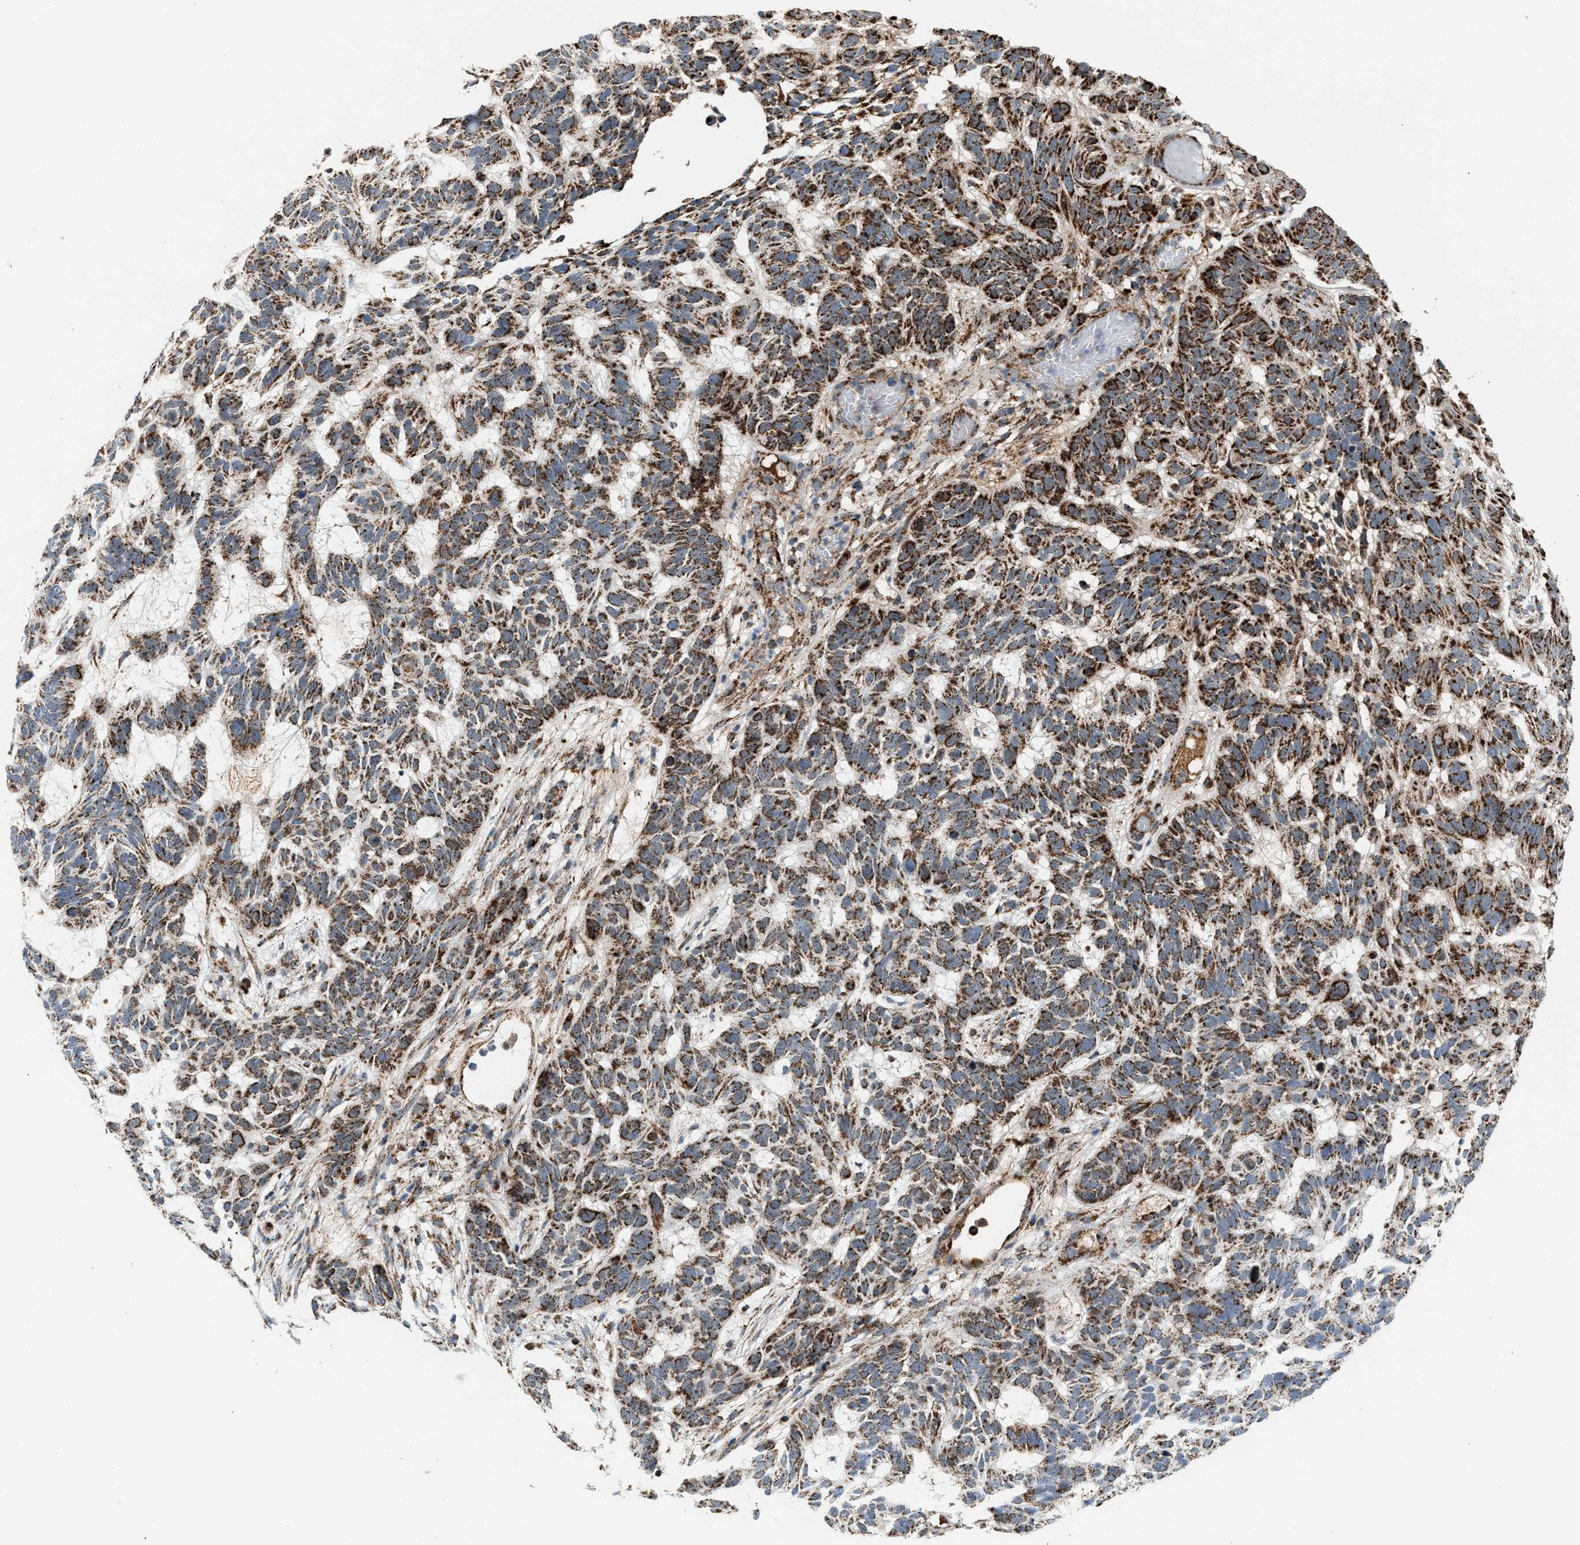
{"staining": {"intensity": "strong", "quantity": ">75%", "location": "cytoplasmic/membranous"}, "tissue": "skin cancer", "cell_type": "Tumor cells", "image_type": "cancer", "snomed": [{"axis": "morphology", "description": "Basal cell carcinoma"}, {"axis": "topography", "description": "Skin"}], "caption": "Skin basal cell carcinoma stained for a protein (brown) shows strong cytoplasmic/membranous positive expression in about >75% of tumor cells.", "gene": "PMPCA", "patient": {"sex": "male", "age": 85}}